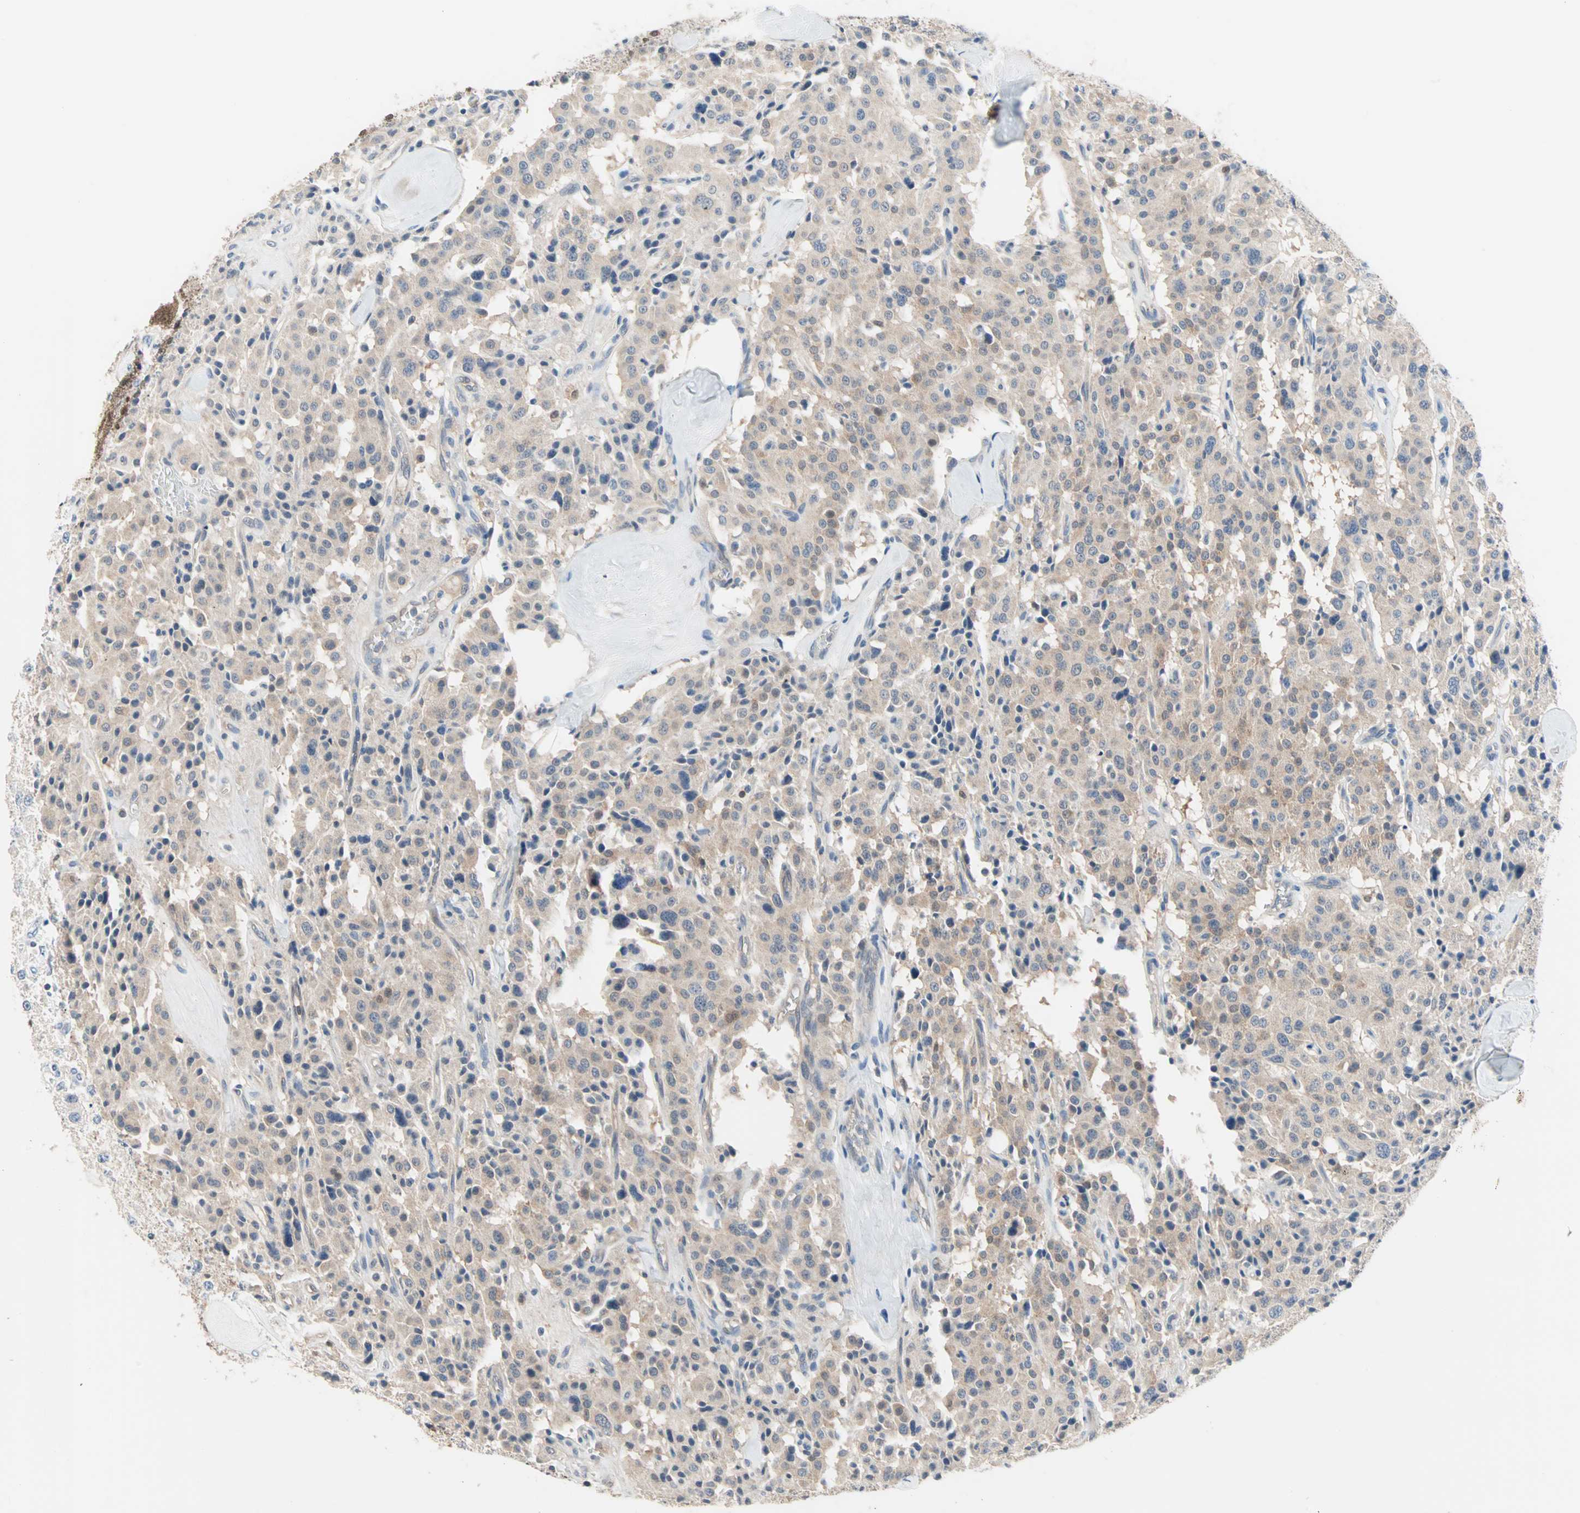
{"staining": {"intensity": "weak", "quantity": ">75%", "location": "cytoplasmic/membranous"}, "tissue": "carcinoid", "cell_type": "Tumor cells", "image_type": "cancer", "snomed": [{"axis": "morphology", "description": "Carcinoid, malignant, NOS"}, {"axis": "topography", "description": "Lung"}], "caption": "The photomicrograph reveals a brown stain indicating the presence of a protein in the cytoplasmic/membranous of tumor cells in malignant carcinoid.", "gene": "MPI", "patient": {"sex": "male", "age": 30}}